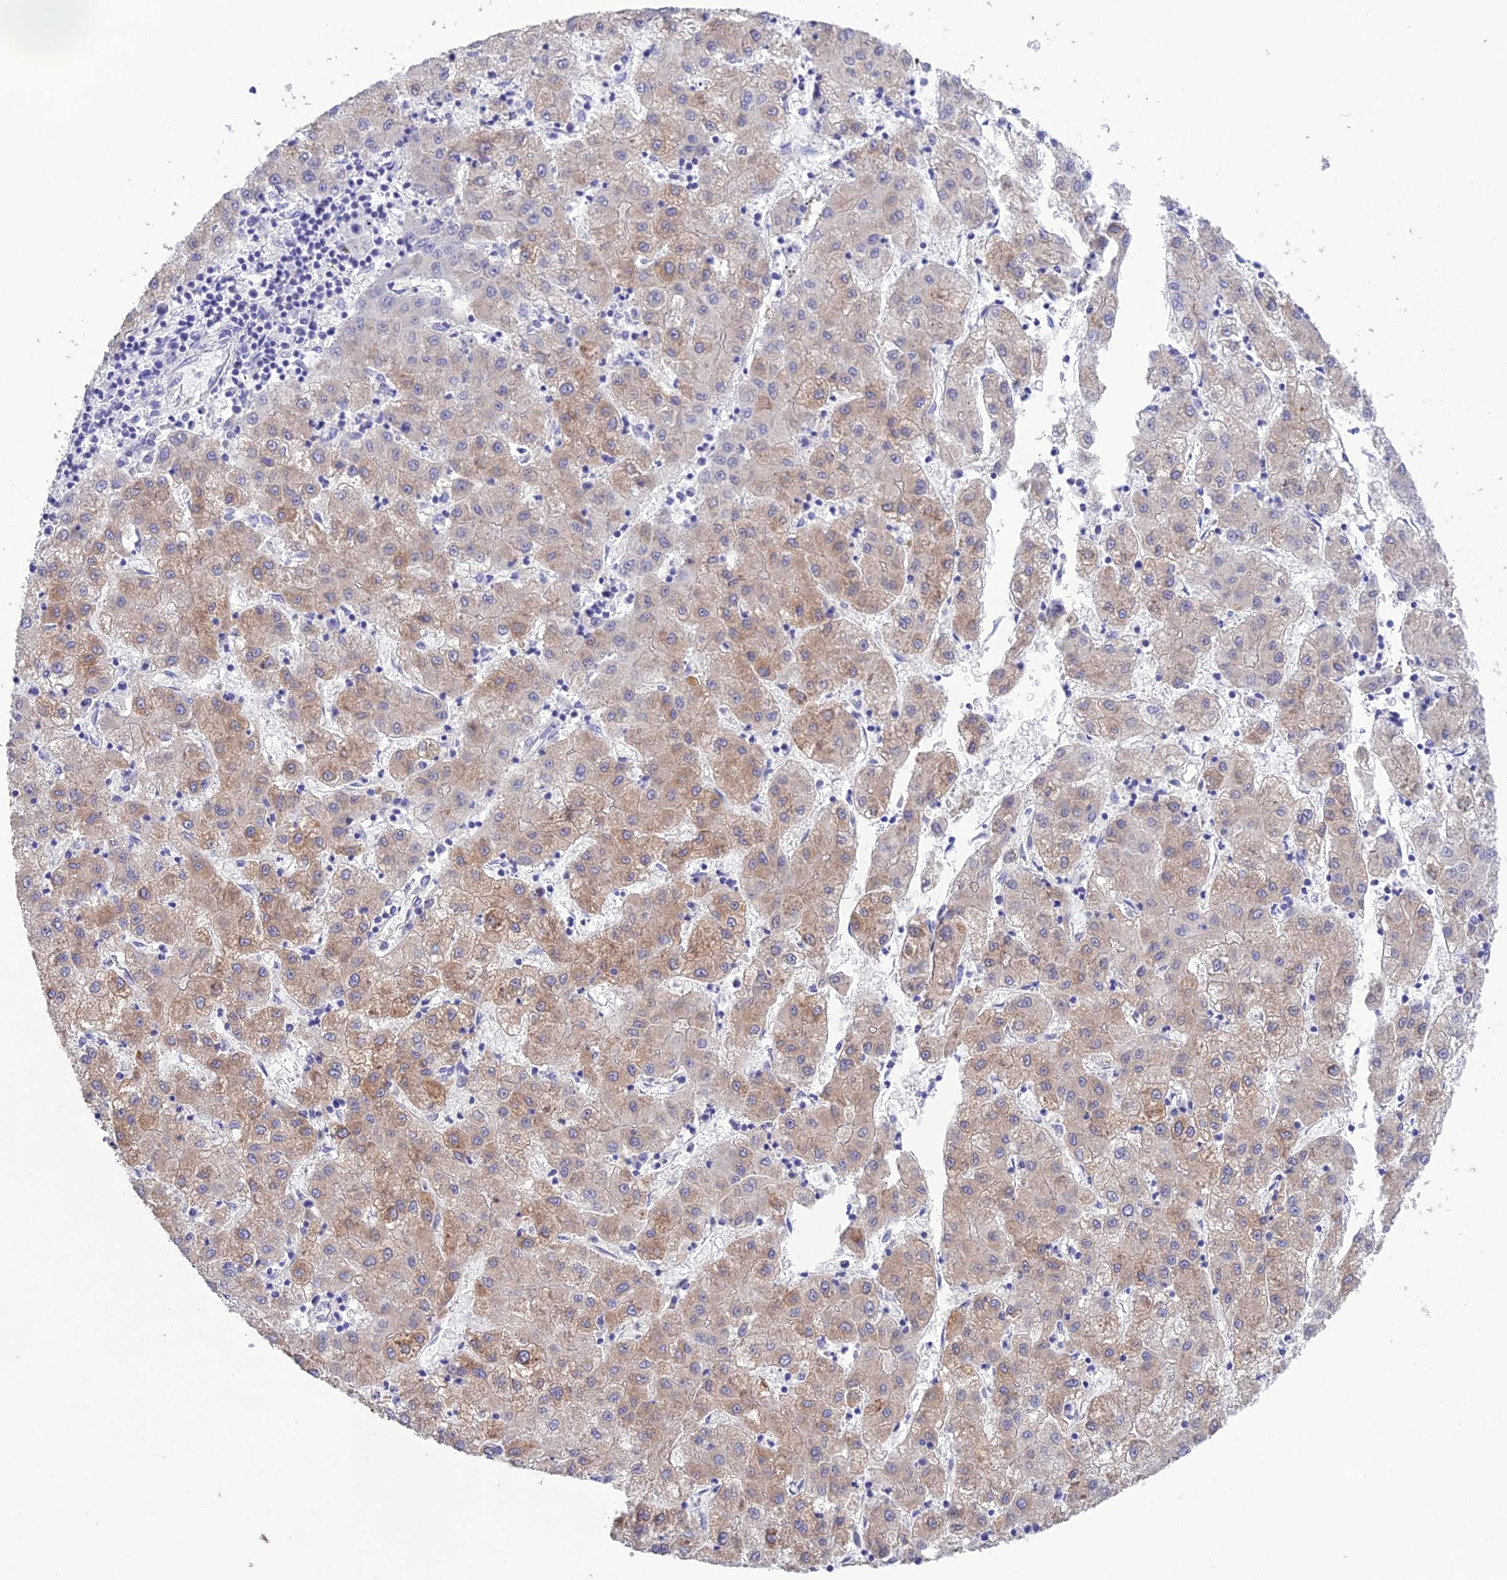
{"staining": {"intensity": "weak", "quantity": "25%-75%", "location": "cytoplasmic/membranous"}, "tissue": "liver cancer", "cell_type": "Tumor cells", "image_type": "cancer", "snomed": [{"axis": "morphology", "description": "Carcinoma, Hepatocellular, NOS"}, {"axis": "topography", "description": "Liver"}], "caption": "A micrograph of liver cancer stained for a protein displays weak cytoplasmic/membranous brown staining in tumor cells.", "gene": "HSD17B2", "patient": {"sex": "male", "age": 72}}